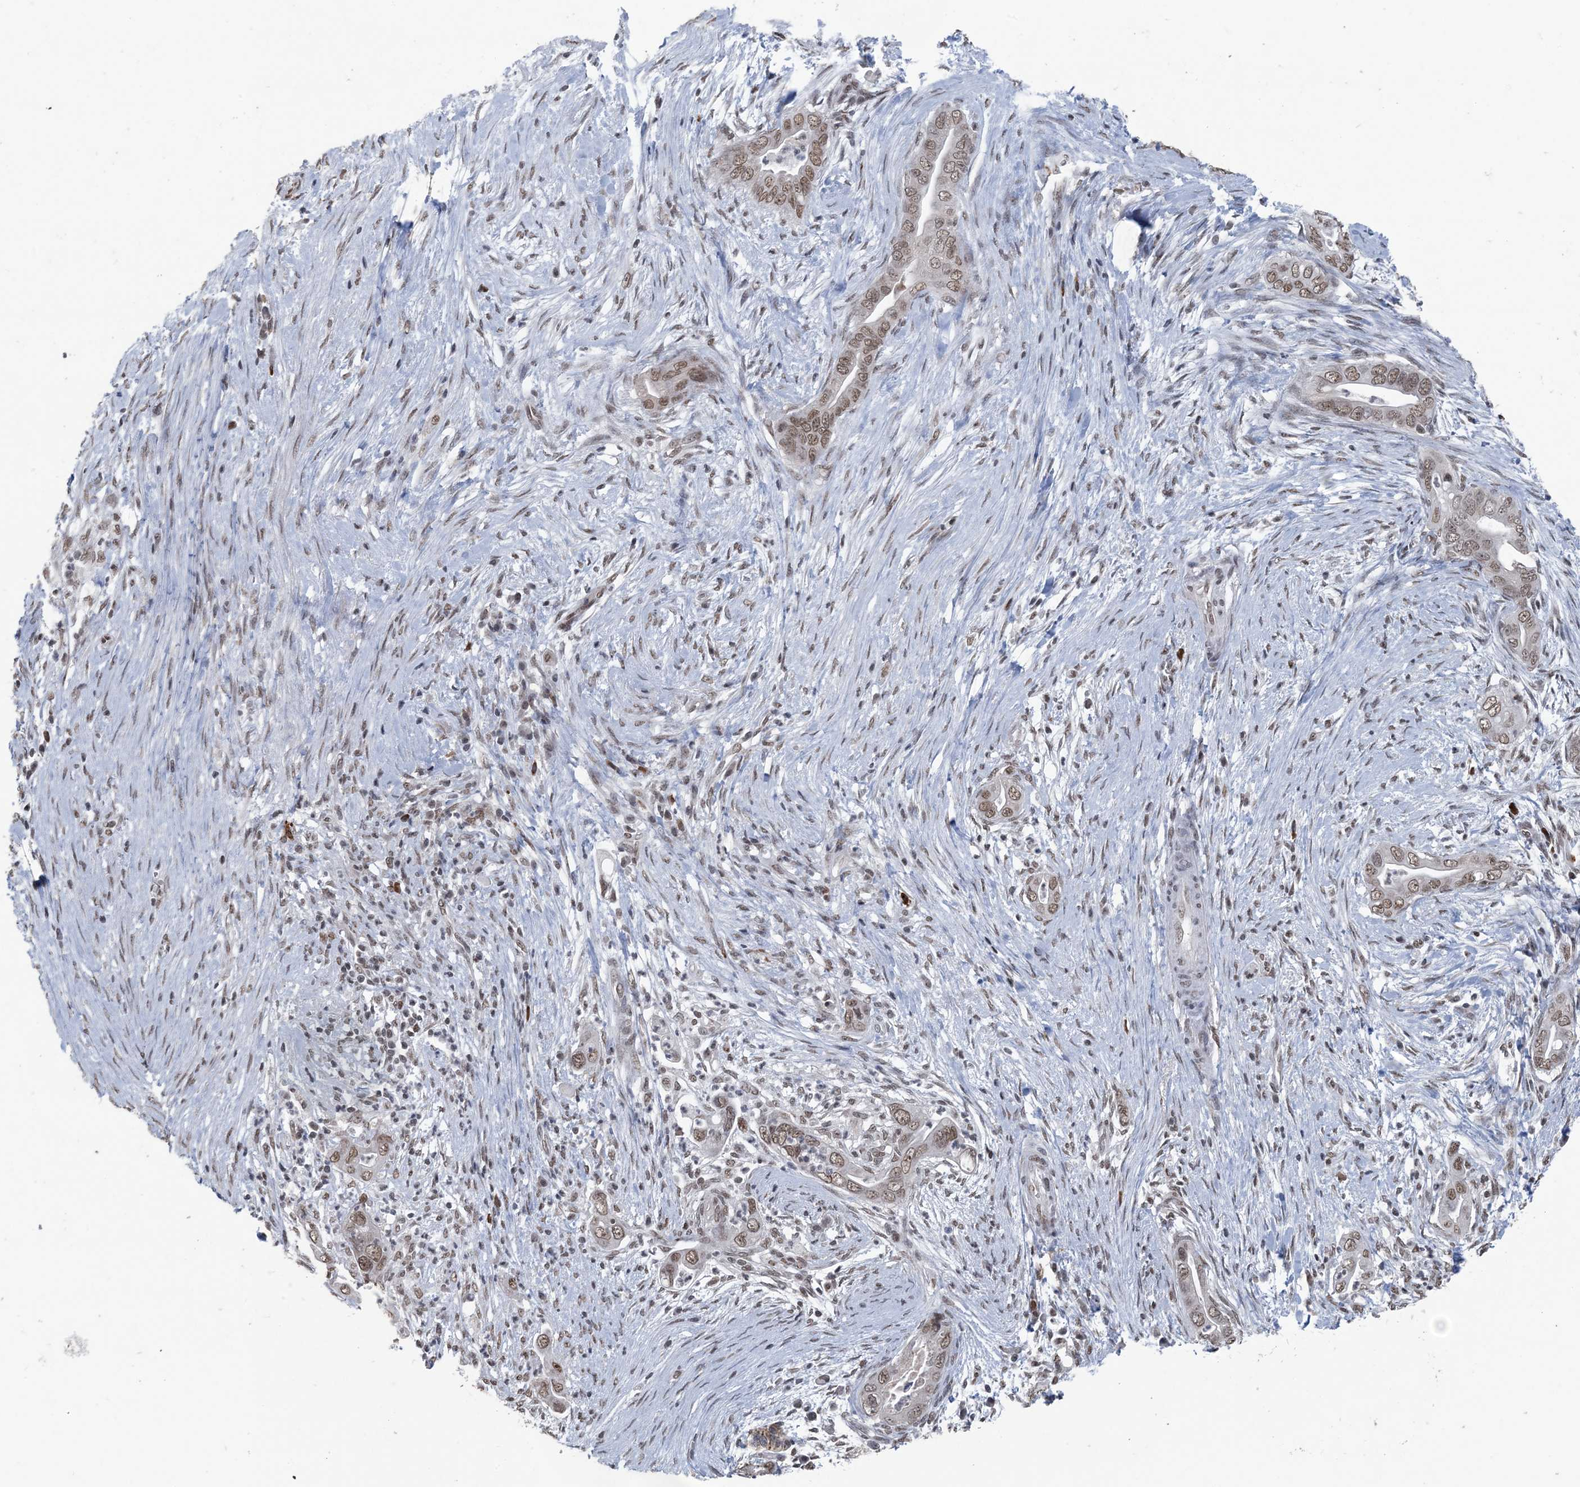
{"staining": {"intensity": "weak", "quantity": ">75%", "location": "nuclear"}, "tissue": "pancreatic cancer", "cell_type": "Tumor cells", "image_type": "cancer", "snomed": [{"axis": "morphology", "description": "Adenocarcinoma, NOS"}, {"axis": "topography", "description": "Pancreas"}], "caption": "Immunohistochemistry (IHC) photomicrograph of adenocarcinoma (pancreatic) stained for a protein (brown), which shows low levels of weak nuclear staining in approximately >75% of tumor cells.", "gene": "MBD2", "patient": {"sex": "male", "age": 75}}